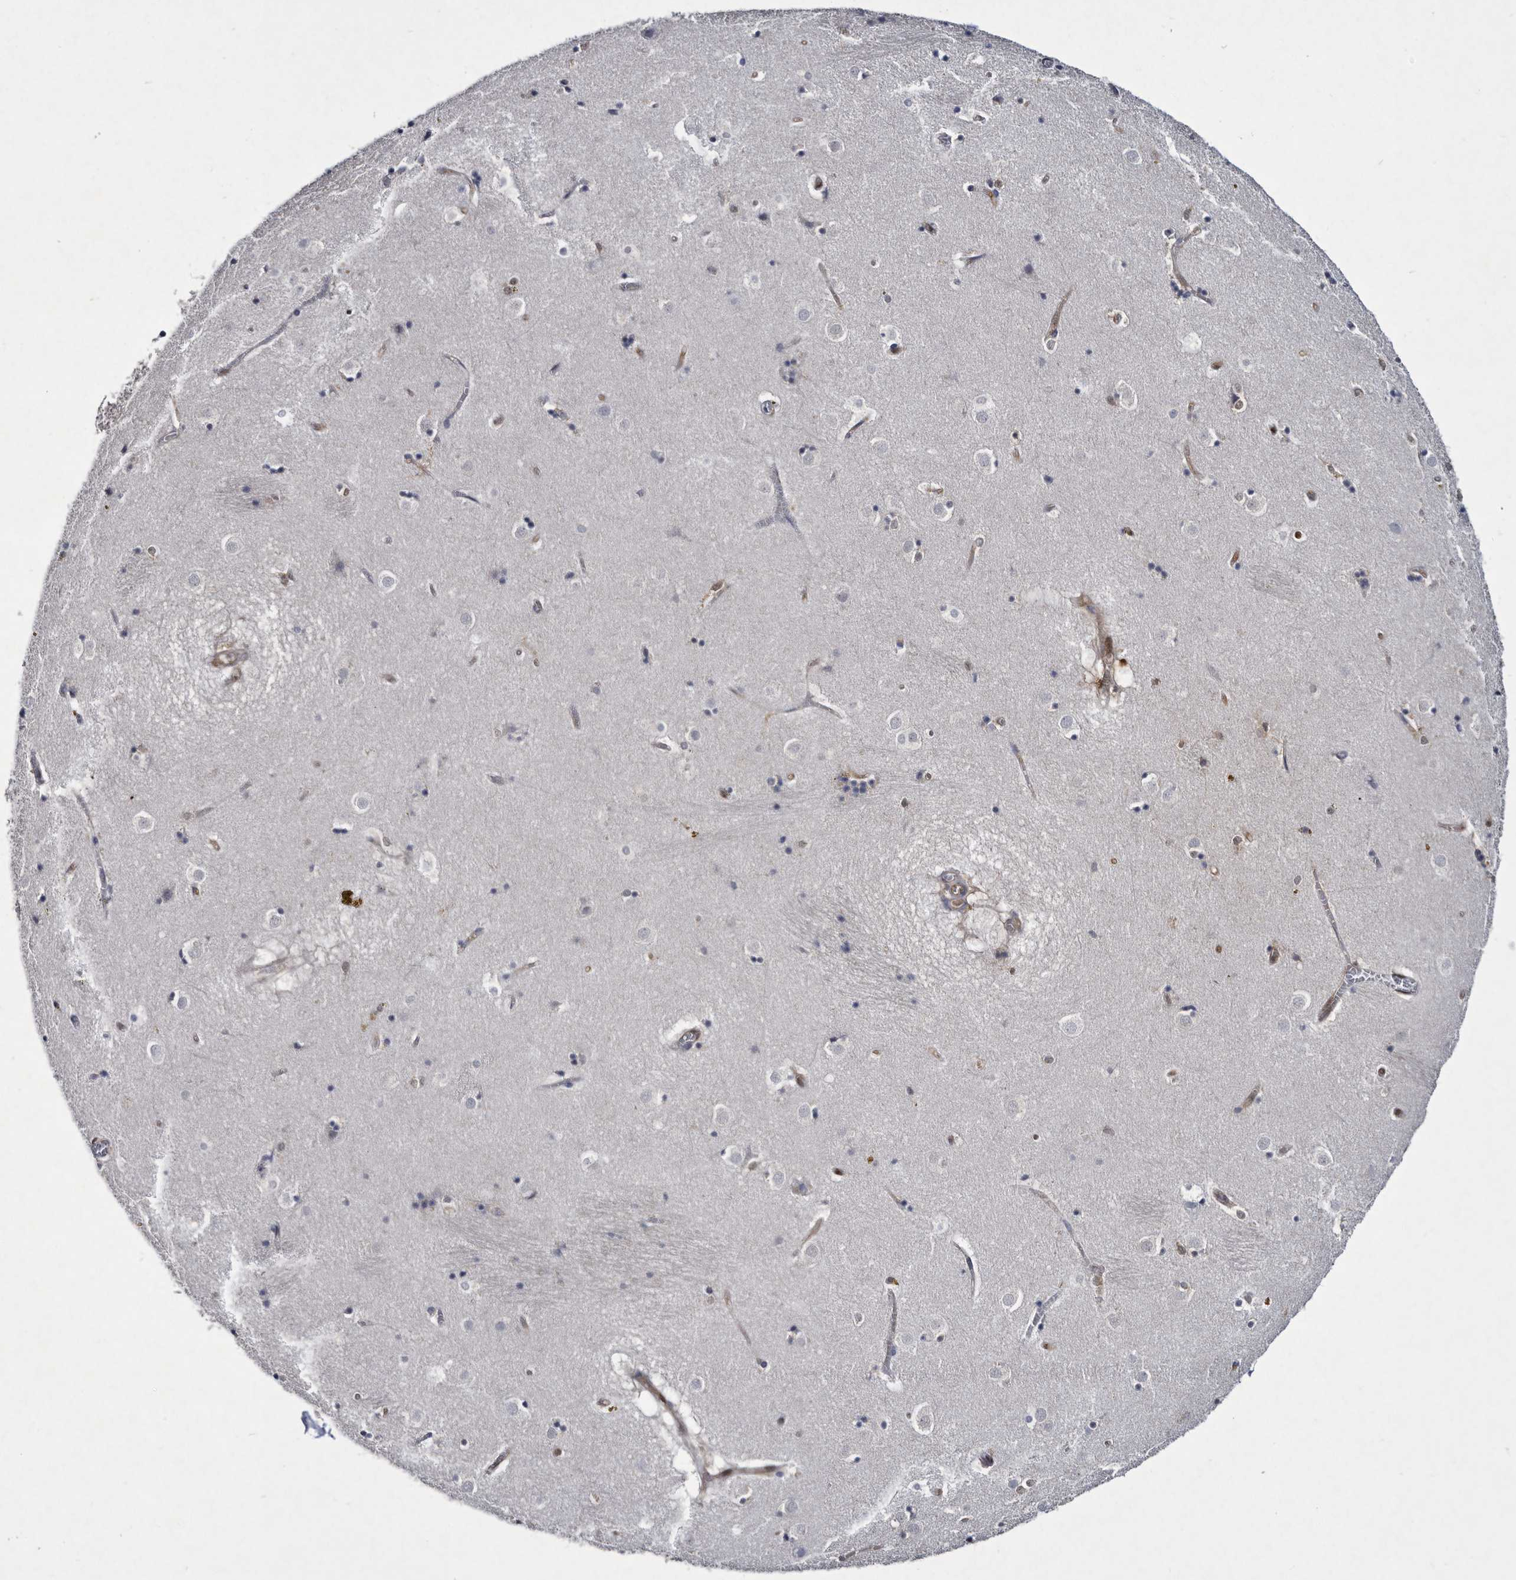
{"staining": {"intensity": "negative", "quantity": "none", "location": "none"}, "tissue": "caudate", "cell_type": "Glial cells", "image_type": "normal", "snomed": [{"axis": "morphology", "description": "Normal tissue, NOS"}, {"axis": "topography", "description": "Lateral ventricle wall"}], "caption": "The photomicrograph displays no significant staining in glial cells of caudate. (DAB (3,3'-diaminobenzidine) immunohistochemistry visualized using brightfield microscopy, high magnification).", "gene": "SERPINB8", "patient": {"sex": "male", "age": 70}}